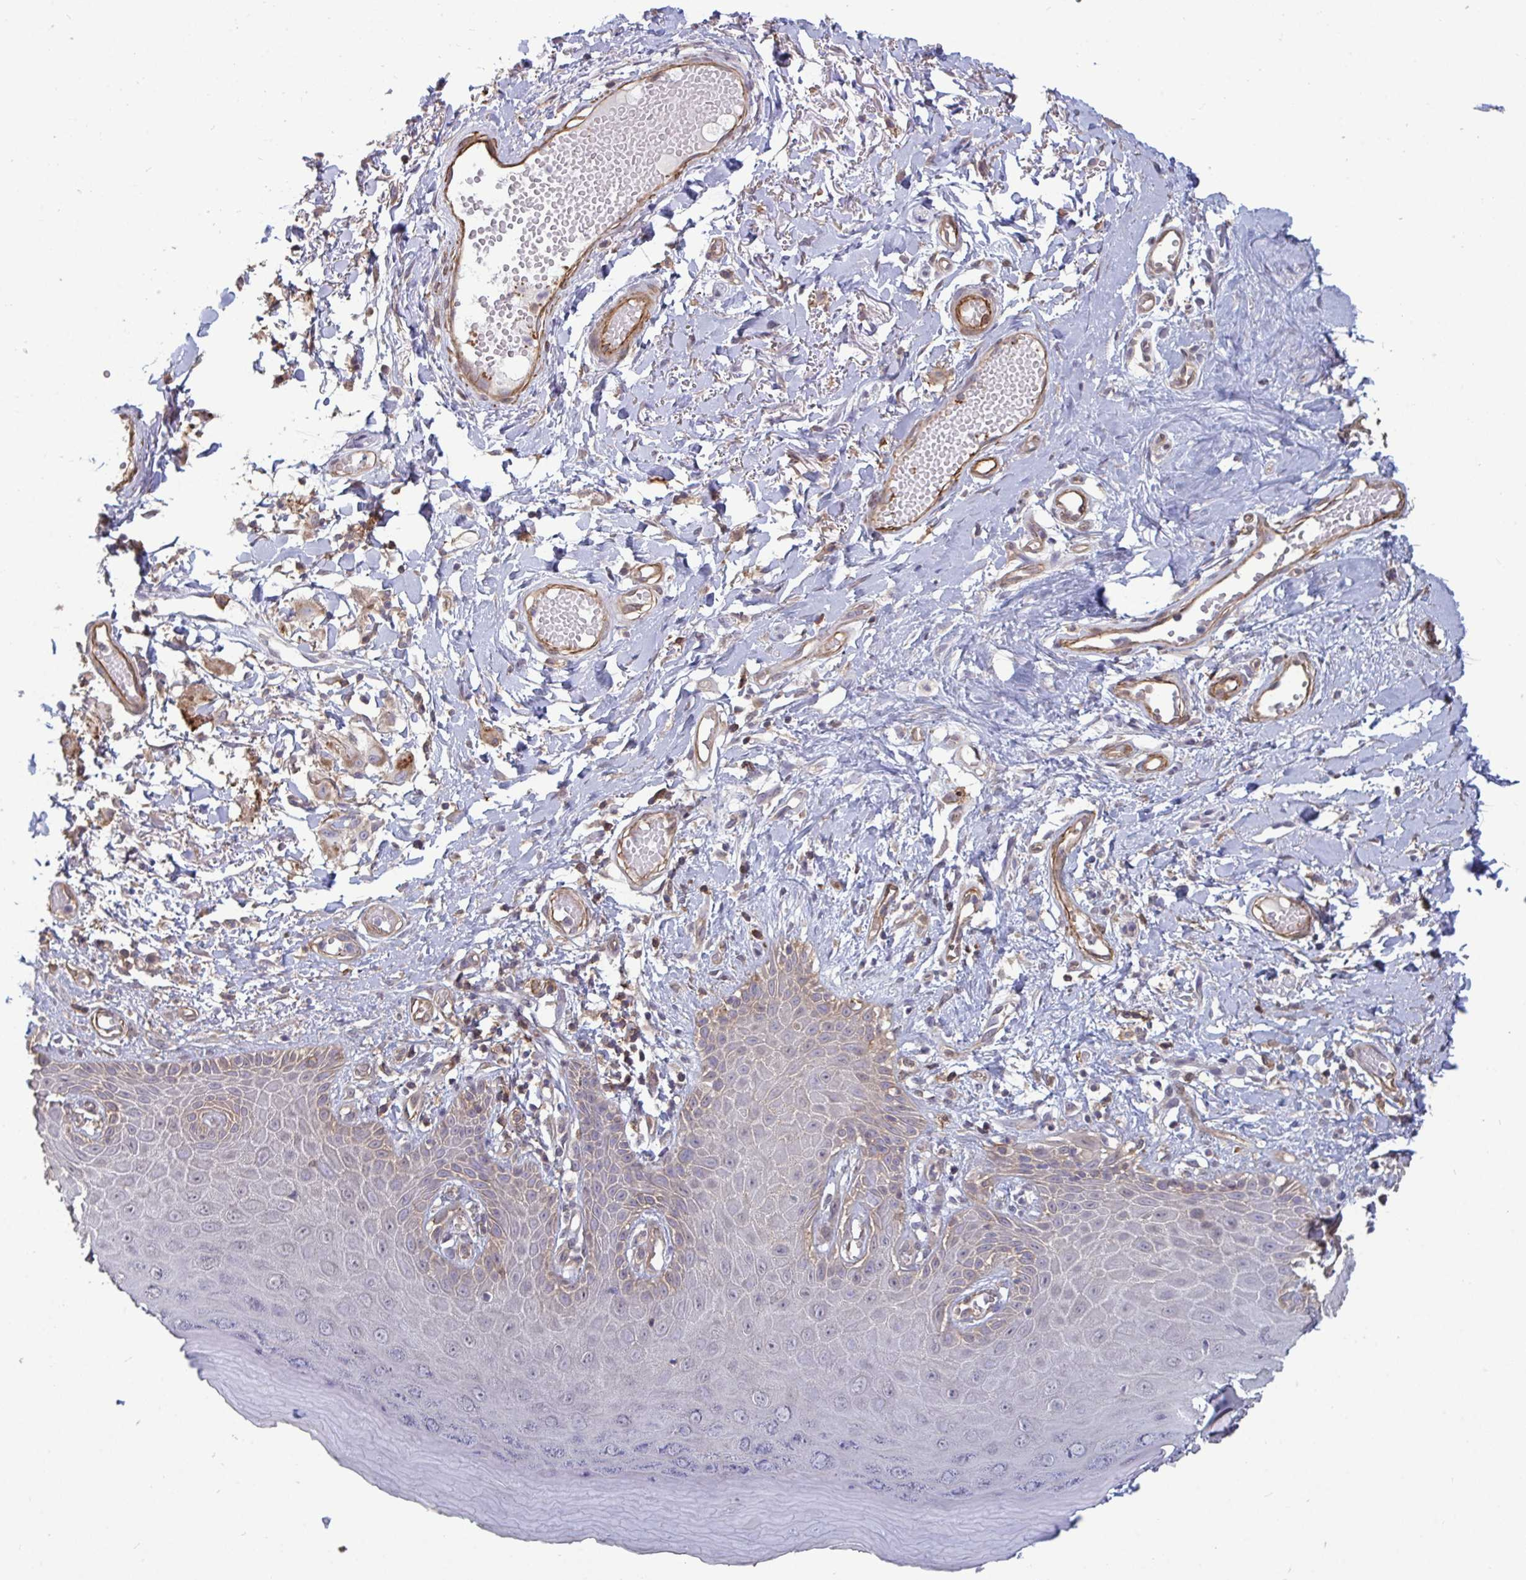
{"staining": {"intensity": "weak", "quantity": "<25%", "location": "cytoplasmic/membranous"}, "tissue": "skin", "cell_type": "Epidermal cells", "image_type": "normal", "snomed": [{"axis": "morphology", "description": "Normal tissue, NOS"}, {"axis": "topography", "description": "Anal"}, {"axis": "topography", "description": "Peripheral nerve tissue"}], "caption": "Protein analysis of benign skin exhibits no significant expression in epidermal cells. Brightfield microscopy of IHC stained with DAB (3,3'-diaminobenzidine) (brown) and hematoxylin (blue), captured at high magnification.", "gene": "ISCU", "patient": {"sex": "male", "age": 78}}